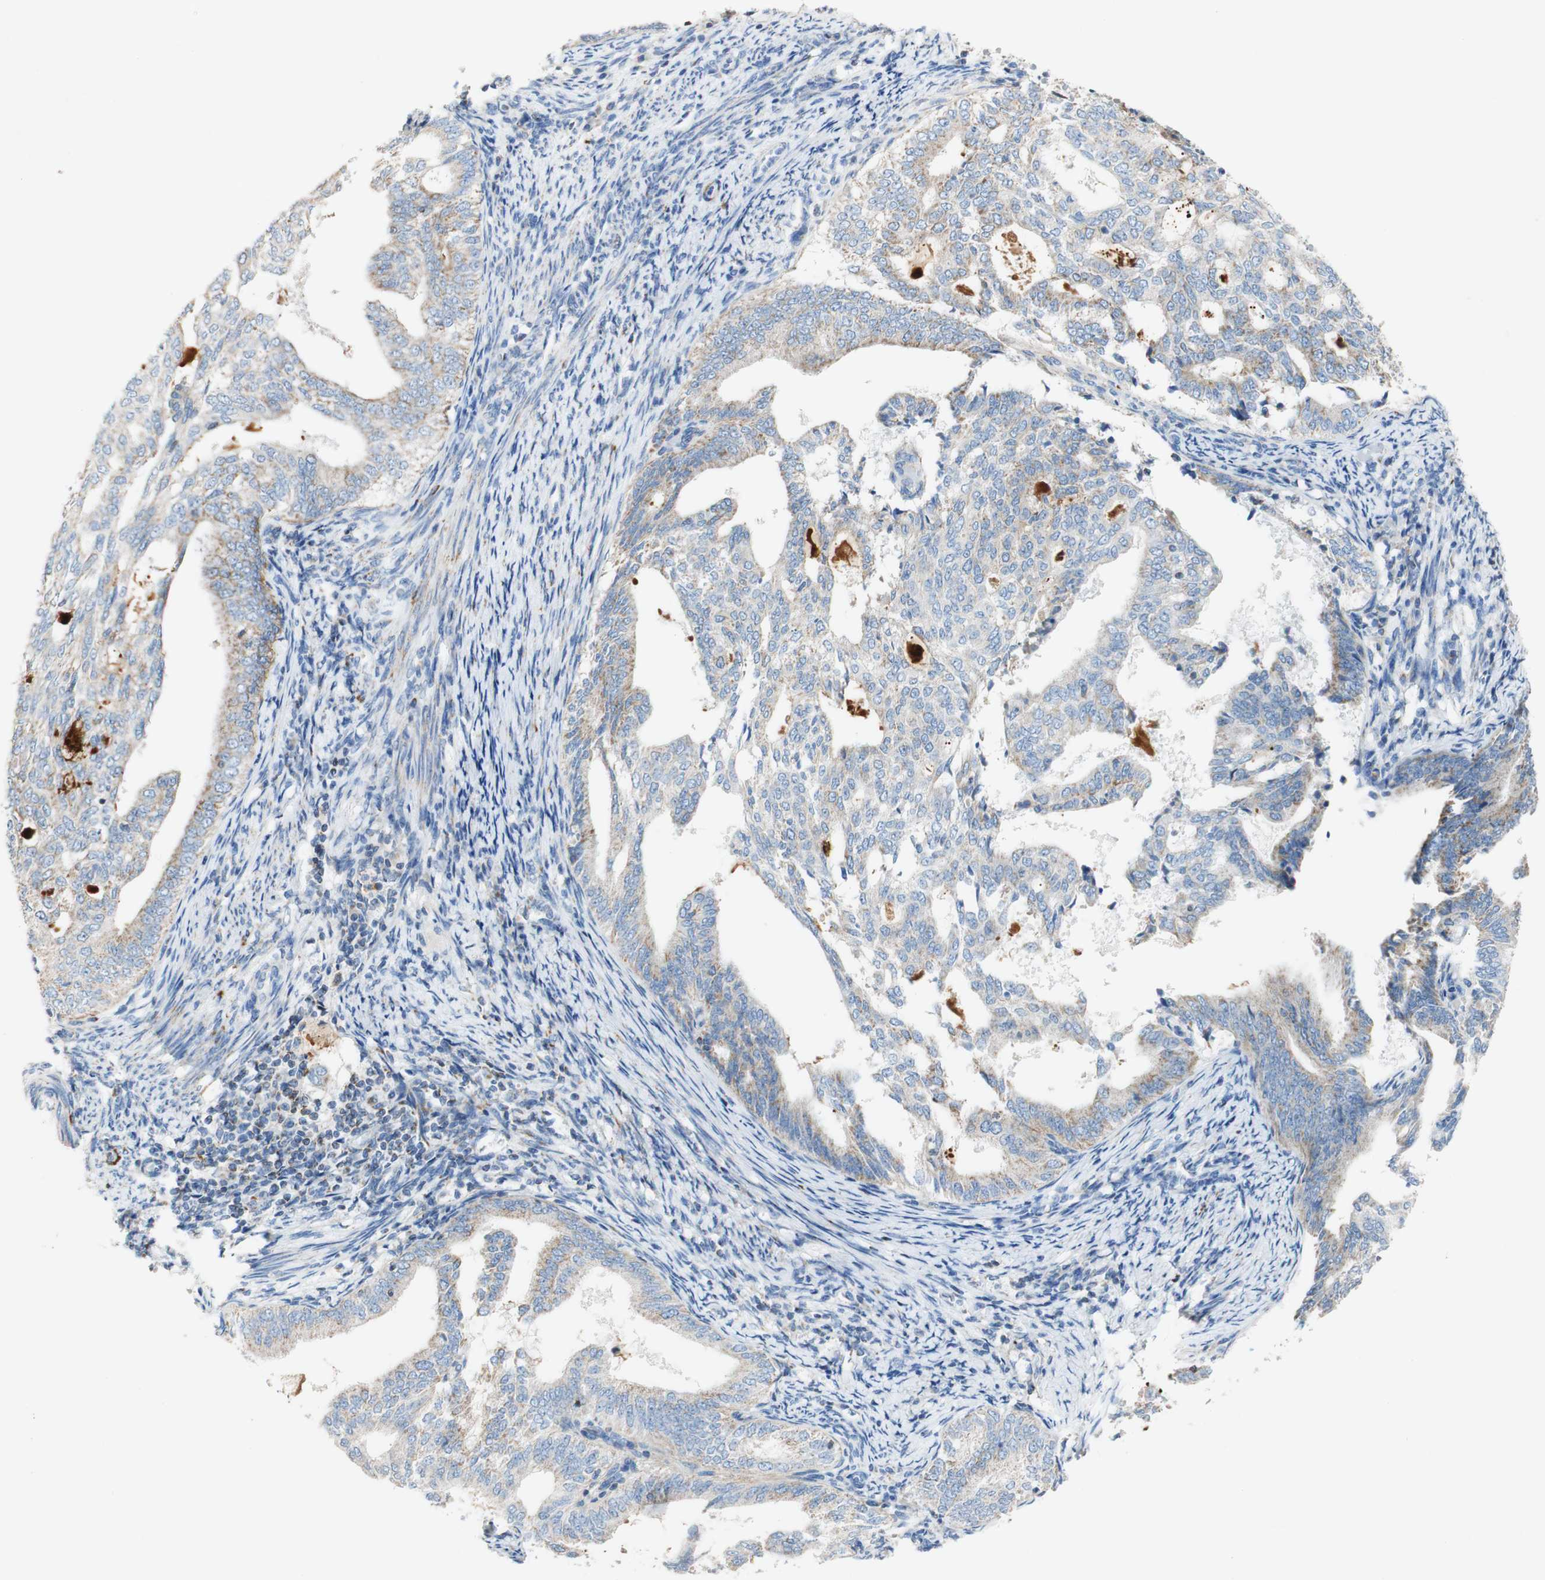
{"staining": {"intensity": "strong", "quantity": ">75%", "location": "cytoplasmic/membranous"}, "tissue": "endometrial cancer", "cell_type": "Tumor cells", "image_type": "cancer", "snomed": [{"axis": "morphology", "description": "Adenocarcinoma, NOS"}, {"axis": "topography", "description": "Endometrium"}], "caption": "This is a micrograph of immunohistochemistry (IHC) staining of endometrial adenocarcinoma, which shows strong expression in the cytoplasmic/membranous of tumor cells.", "gene": "OXCT1", "patient": {"sex": "female", "age": 58}}